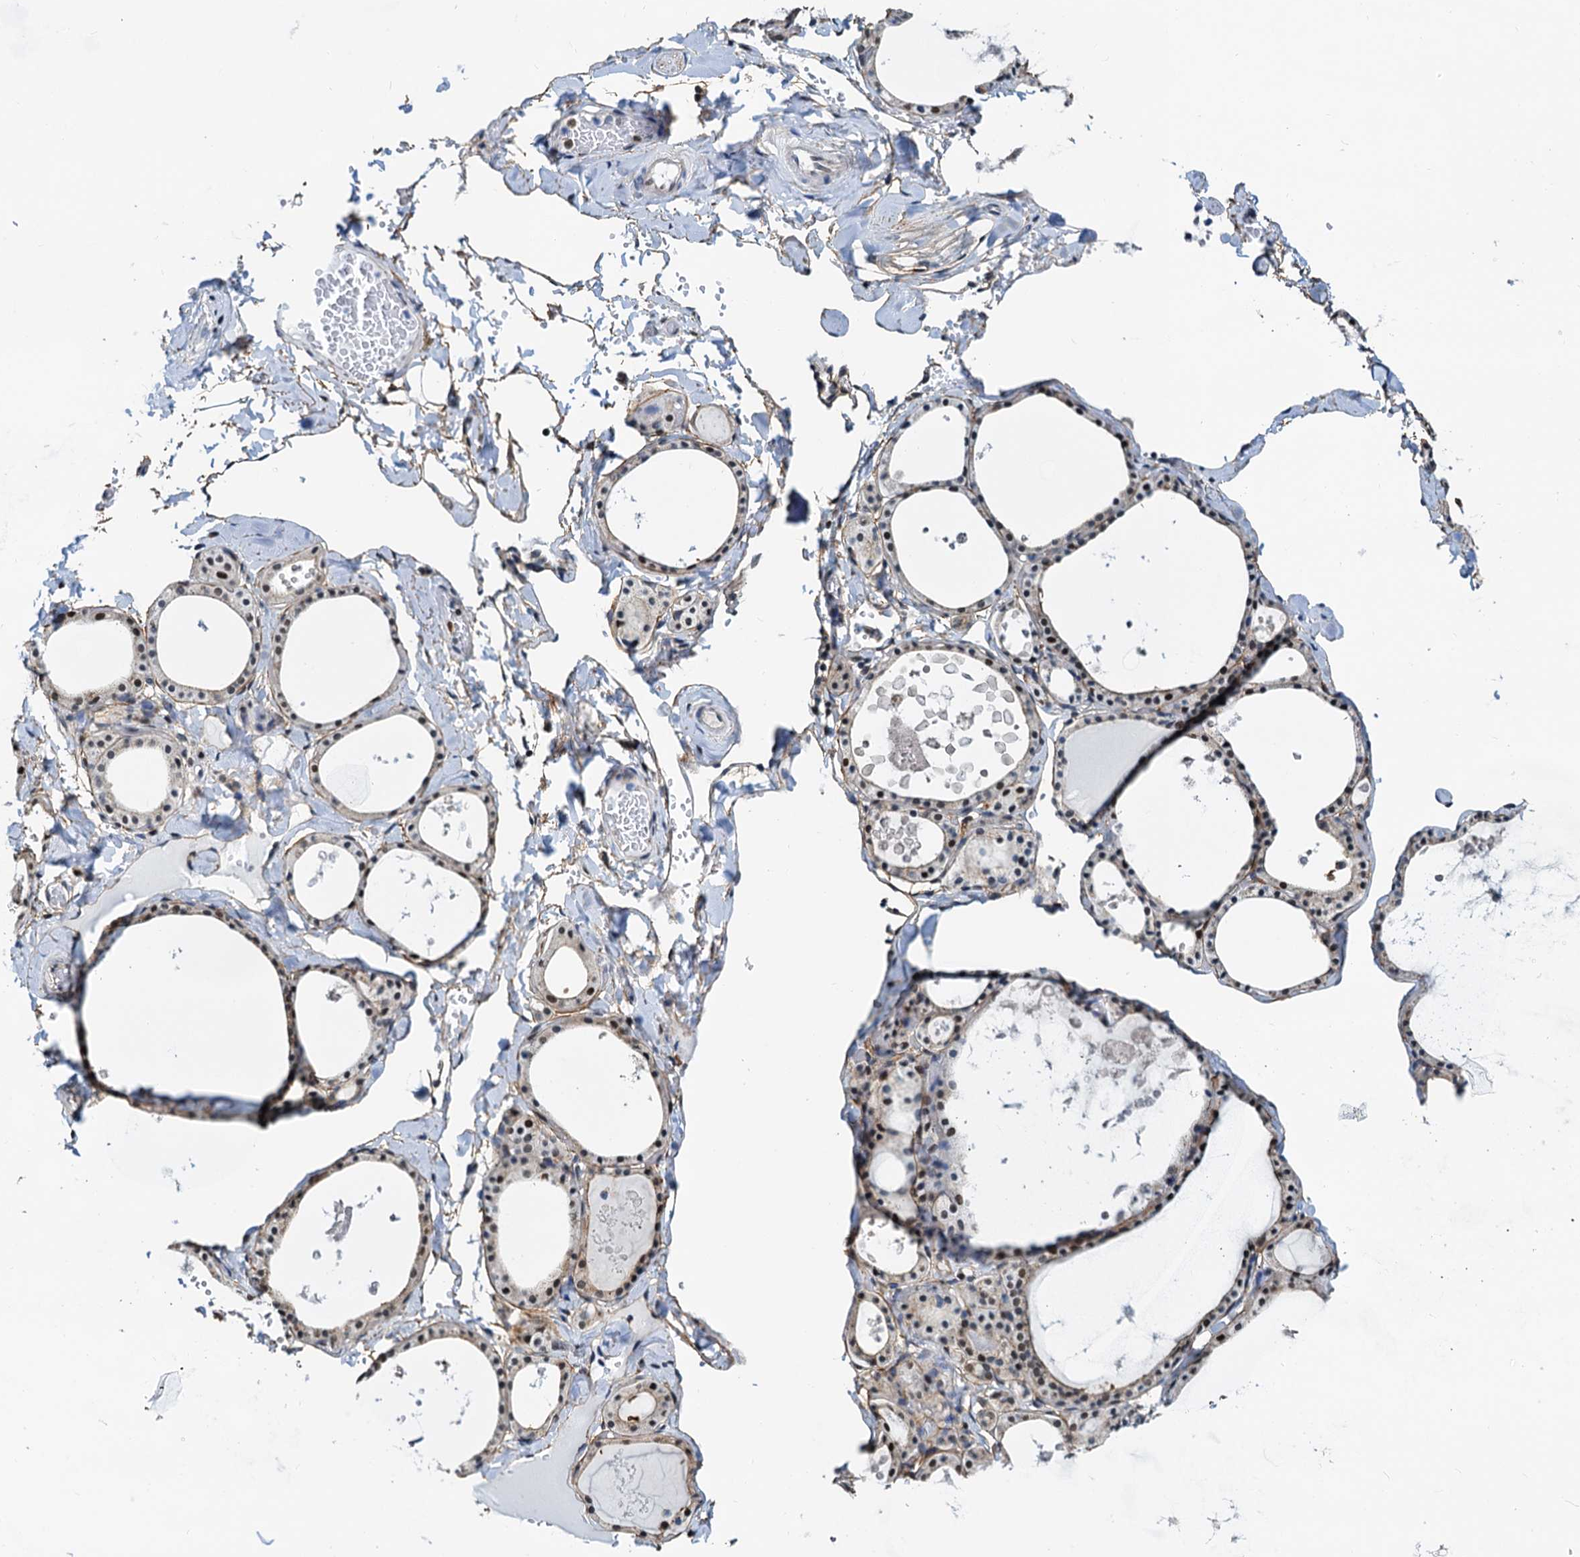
{"staining": {"intensity": "moderate", "quantity": "<25%", "location": "cytoplasmic/membranous,nuclear"}, "tissue": "thyroid gland", "cell_type": "Glandular cells", "image_type": "normal", "snomed": [{"axis": "morphology", "description": "Normal tissue, NOS"}, {"axis": "topography", "description": "Thyroid gland"}], "caption": "Thyroid gland stained with DAB immunohistochemistry demonstrates low levels of moderate cytoplasmic/membranous,nuclear positivity in approximately <25% of glandular cells.", "gene": "PTGES3", "patient": {"sex": "male", "age": 56}}